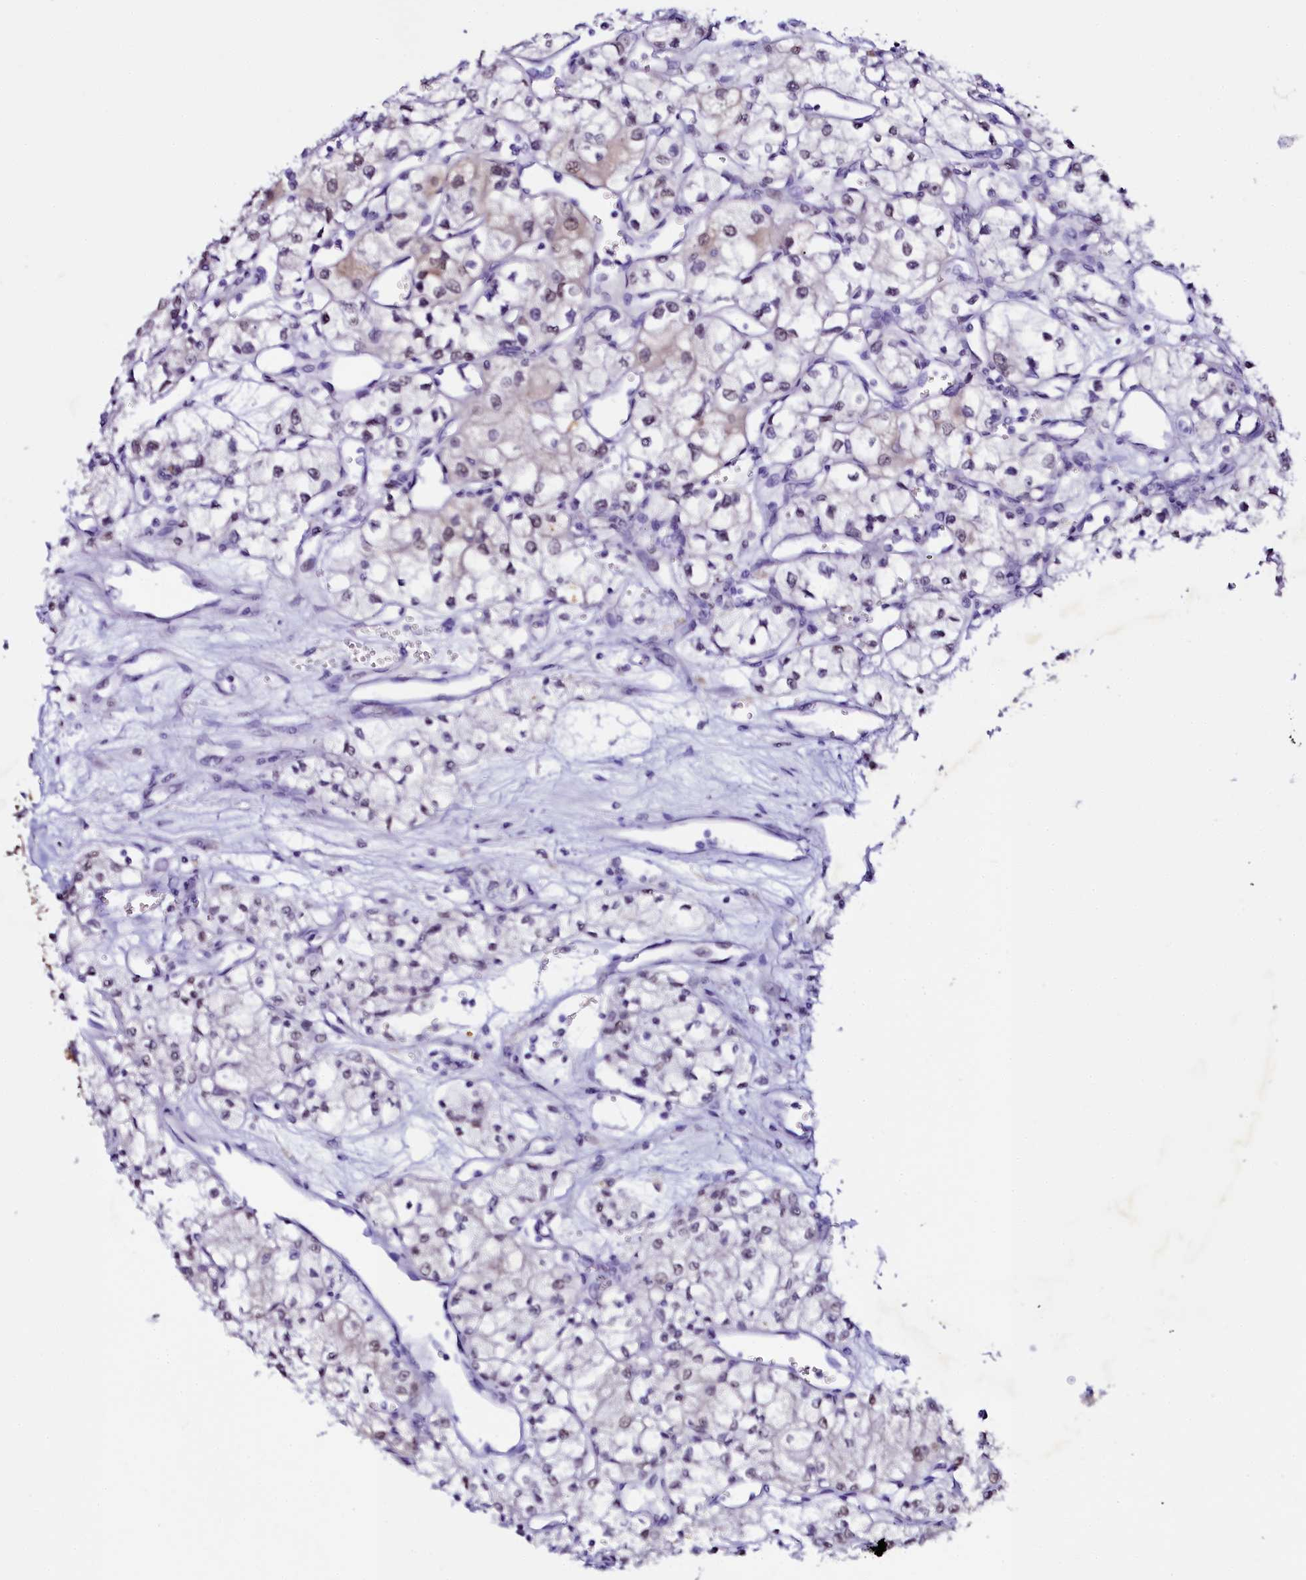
{"staining": {"intensity": "weak", "quantity": "25%-75%", "location": "nuclear"}, "tissue": "renal cancer", "cell_type": "Tumor cells", "image_type": "cancer", "snomed": [{"axis": "morphology", "description": "Adenocarcinoma, NOS"}, {"axis": "topography", "description": "Kidney"}], "caption": "High-power microscopy captured an IHC photomicrograph of renal cancer, revealing weak nuclear positivity in approximately 25%-75% of tumor cells.", "gene": "SORD", "patient": {"sex": "male", "age": 59}}